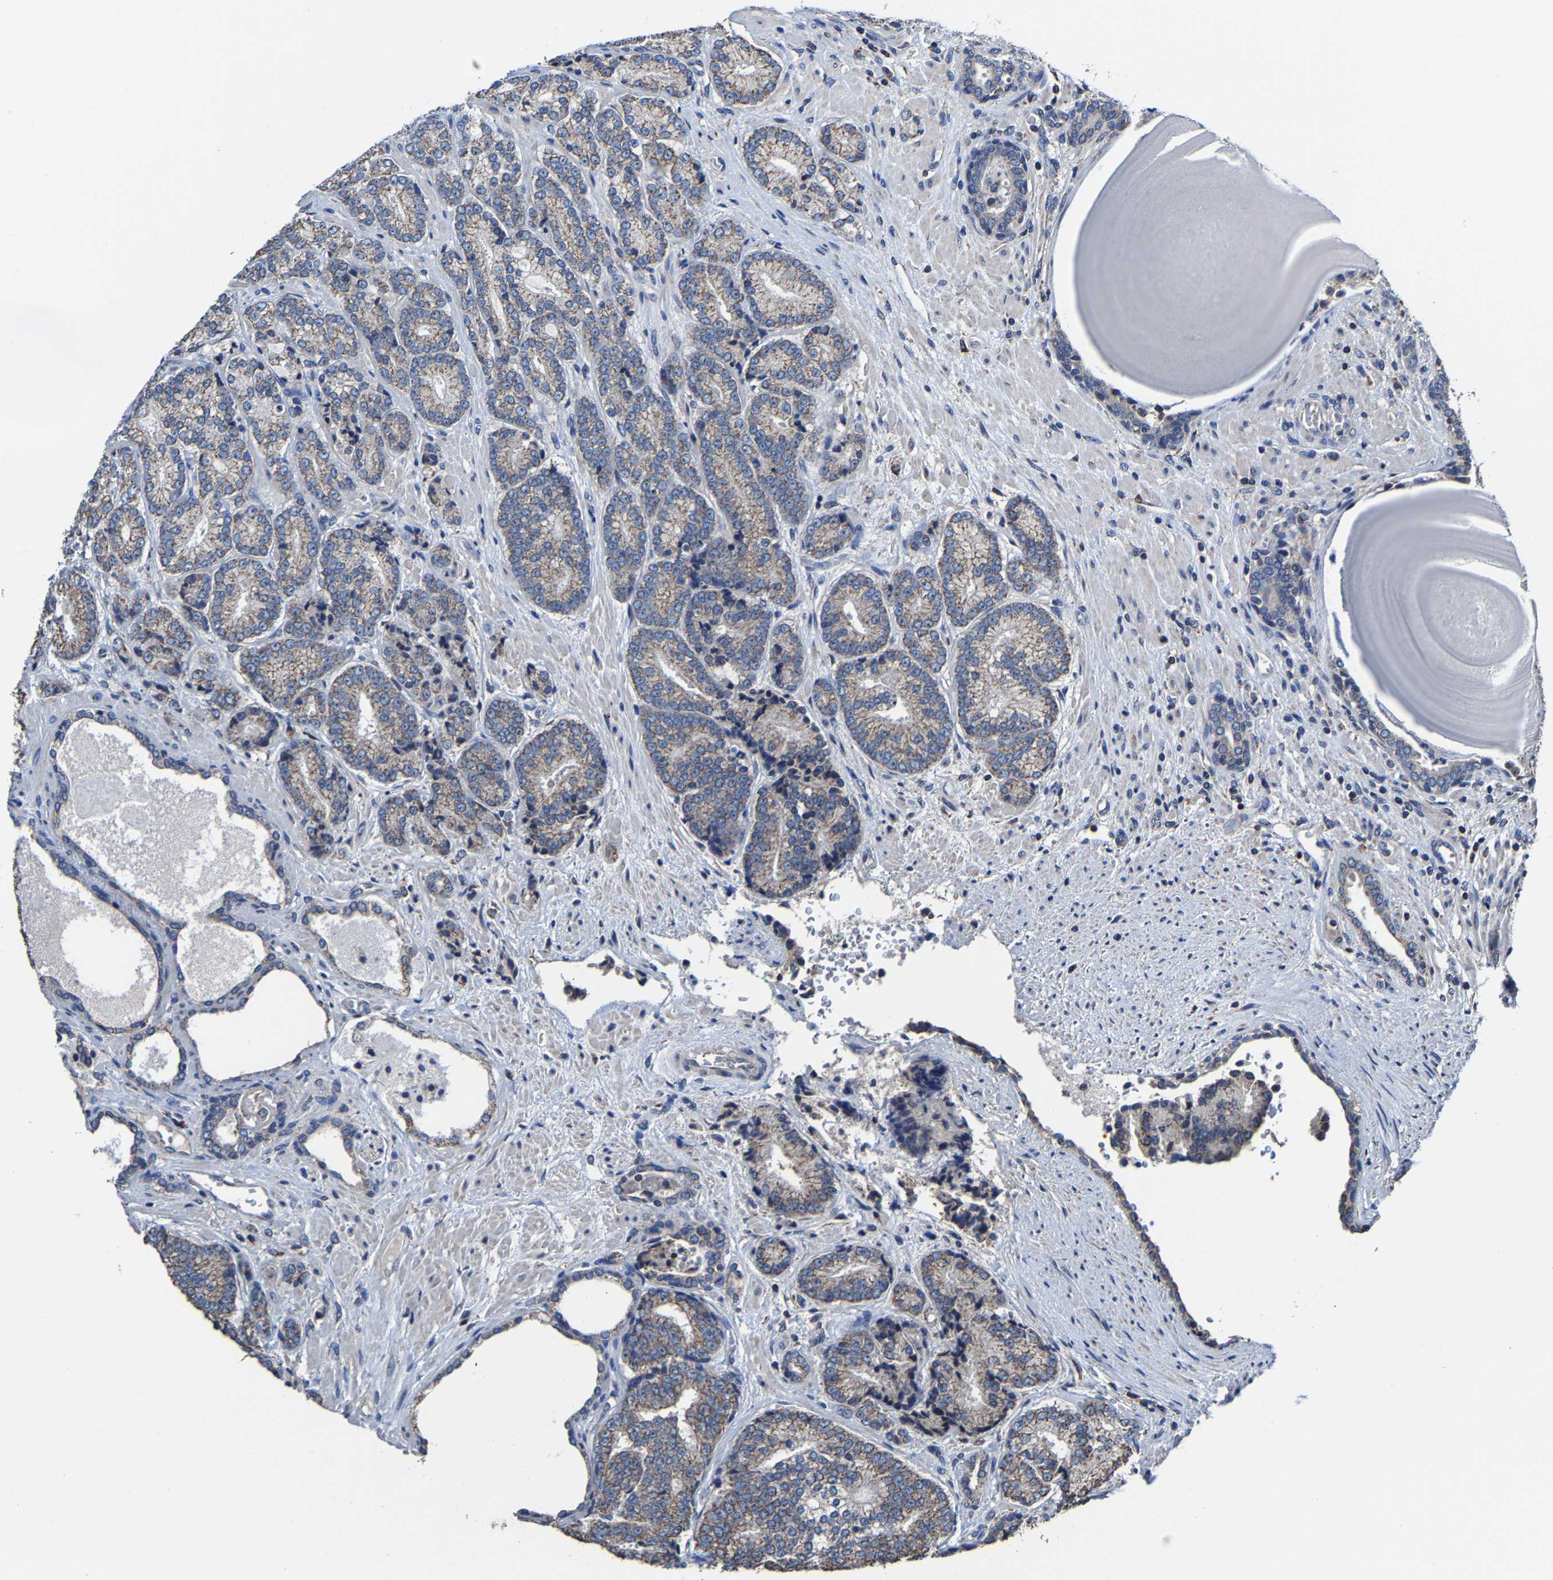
{"staining": {"intensity": "moderate", "quantity": ">75%", "location": "cytoplasmic/membranous"}, "tissue": "prostate cancer", "cell_type": "Tumor cells", "image_type": "cancer", "snomed": [{"axis": "morphology", "description": "Adenocarcinoma, High grade"}, {"axis": "topography", "description": "Prostate"}], "caption": "Prostate cancer stained with immunohistochemistry (IHC) demonstrates moderate cytoplasmic/membranous positivity in about >75% of tumor cells. Immunohistochemistry stains the protein of interest in brown and the nuclei are stained blue.", "gene": "ZCCHC7", "patient": {"sex": "male", "age": 61}}